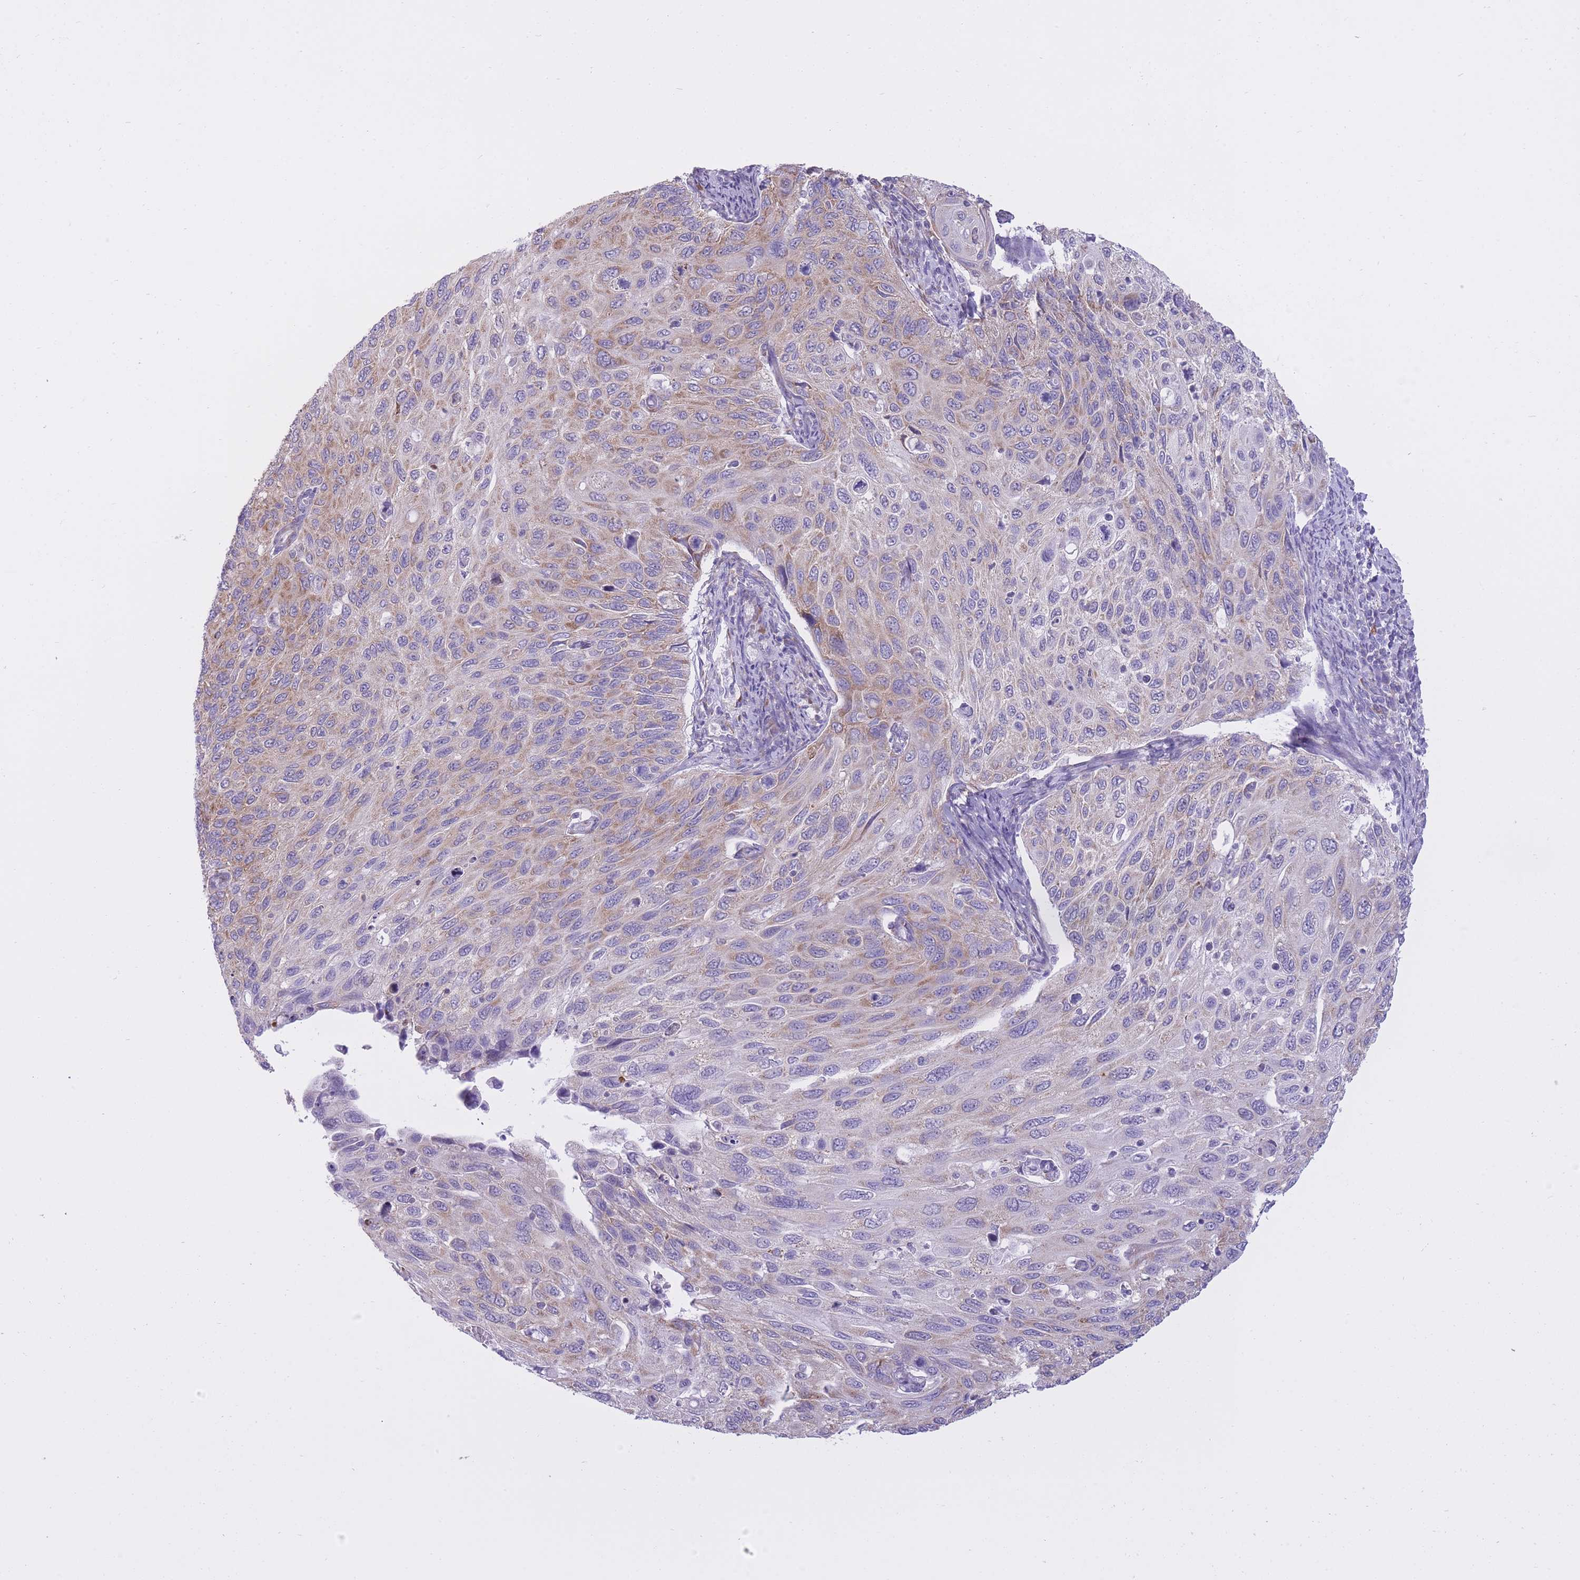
{"staining": {"intensity": "weak", "quantity": "25%-75%", "location": "cytoplasmic/membranous"}, "tissue": "cervical cancer", "cell_type": "Tumor cells", "image_type": "cancer", "snomed": [{"axis": "morphology", "description": "Squamous cell carcinoma, NOS"}, {"axis": "topography", "description": "Cervix"}], "caption": "Immunohistochemical staining of cervical cancer reveals low levels of weak cytoplasmic/membranous protein positivity in approximately 25%-75% of tumor cells. The staining was performed using DAB (3,3'-diaminobenzidine) to visualize the protein expression in brown, while the nuclei were stained in blue with hematoxylin (Magnification: 20x).", "gene": "ZNF501", "patient": {"sex": "female", "age": 70}}